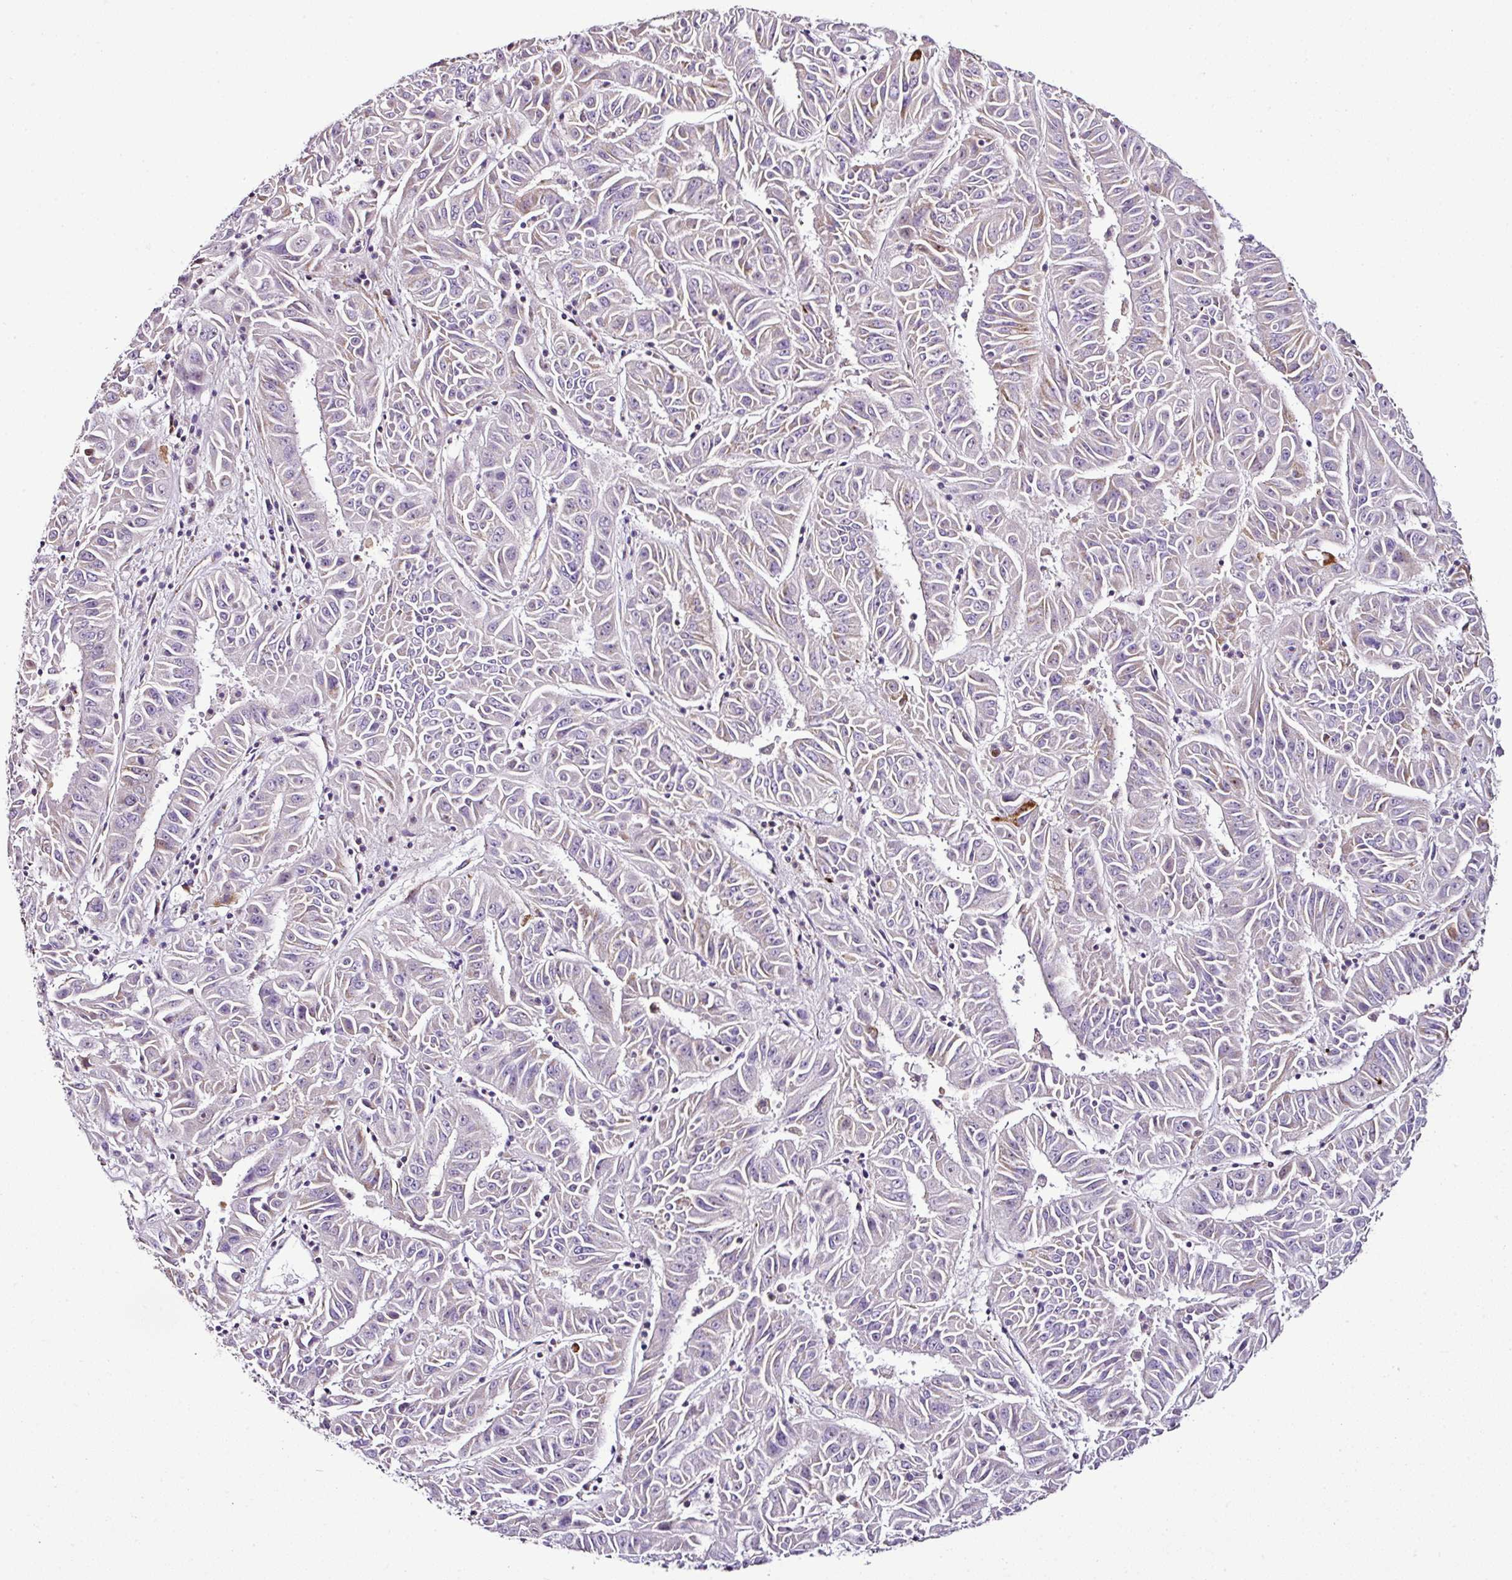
{"staining": {"intensity": "weak", "quantity": "25%-75%", "location": "cytoplasmic/membranous"}, "tissue": "pancreatic cancer", "cell_type": "Tumor cells", "image_type": "cancer", "snomed": [{"axis": "morphology", "description": "Adenocarcinoma, NOS"}, {"axis": "topography", "description": "Pancreas"}], "caption": "The photomicrograph demonstrates staining of pancreatic adenocarcinoma, revealing weak cytoplasmic/membranous protein staining (brown color) within tumor cells.", "gene": "DPAGT1", "patient": {"sex": "male", "age": 63}}